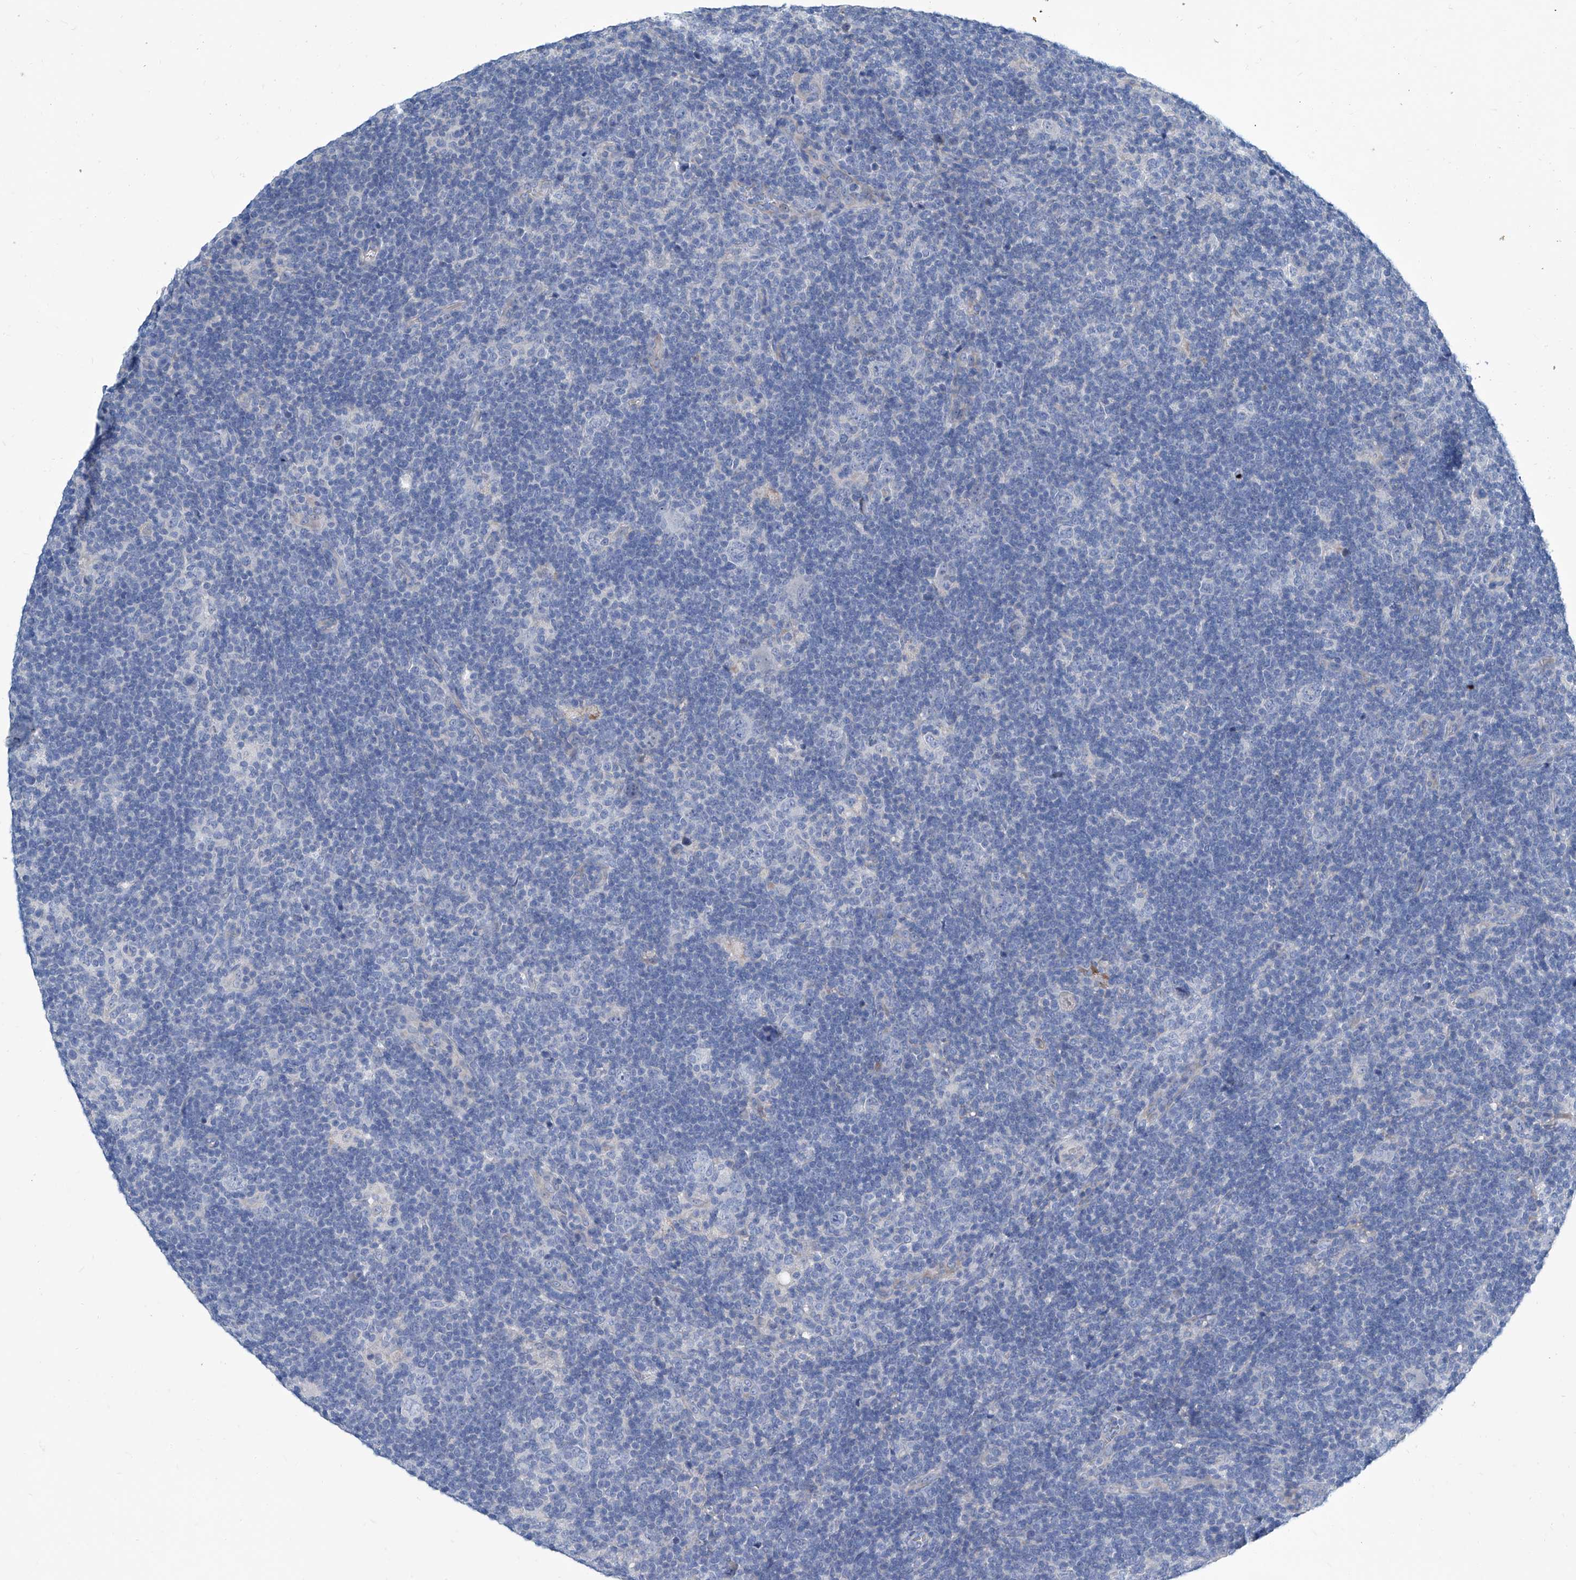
{"staining": {"intensity": "negative", "quantity": "none", "location": "none"}, "tissue": "lymphoma", "cell_type": "Tumor cells", "image_type": "cancer", "snomed": [{"axis": "morphology", "description": "Hodgkin's disease, NOS"}, {"axis": "topography", "description": "Lymph node"}], "caption": "A photomicrograph of lymphoma stained for a protein demonstrates no brown staining in tumor cells. (DAB (3,3'-diaminobenzidine) immunohistochemistry (IHC) visualized using brightfield microscopy, high magnification).", "gene": "ZNF519", "patient": {"sex": "female", "age": 57}}